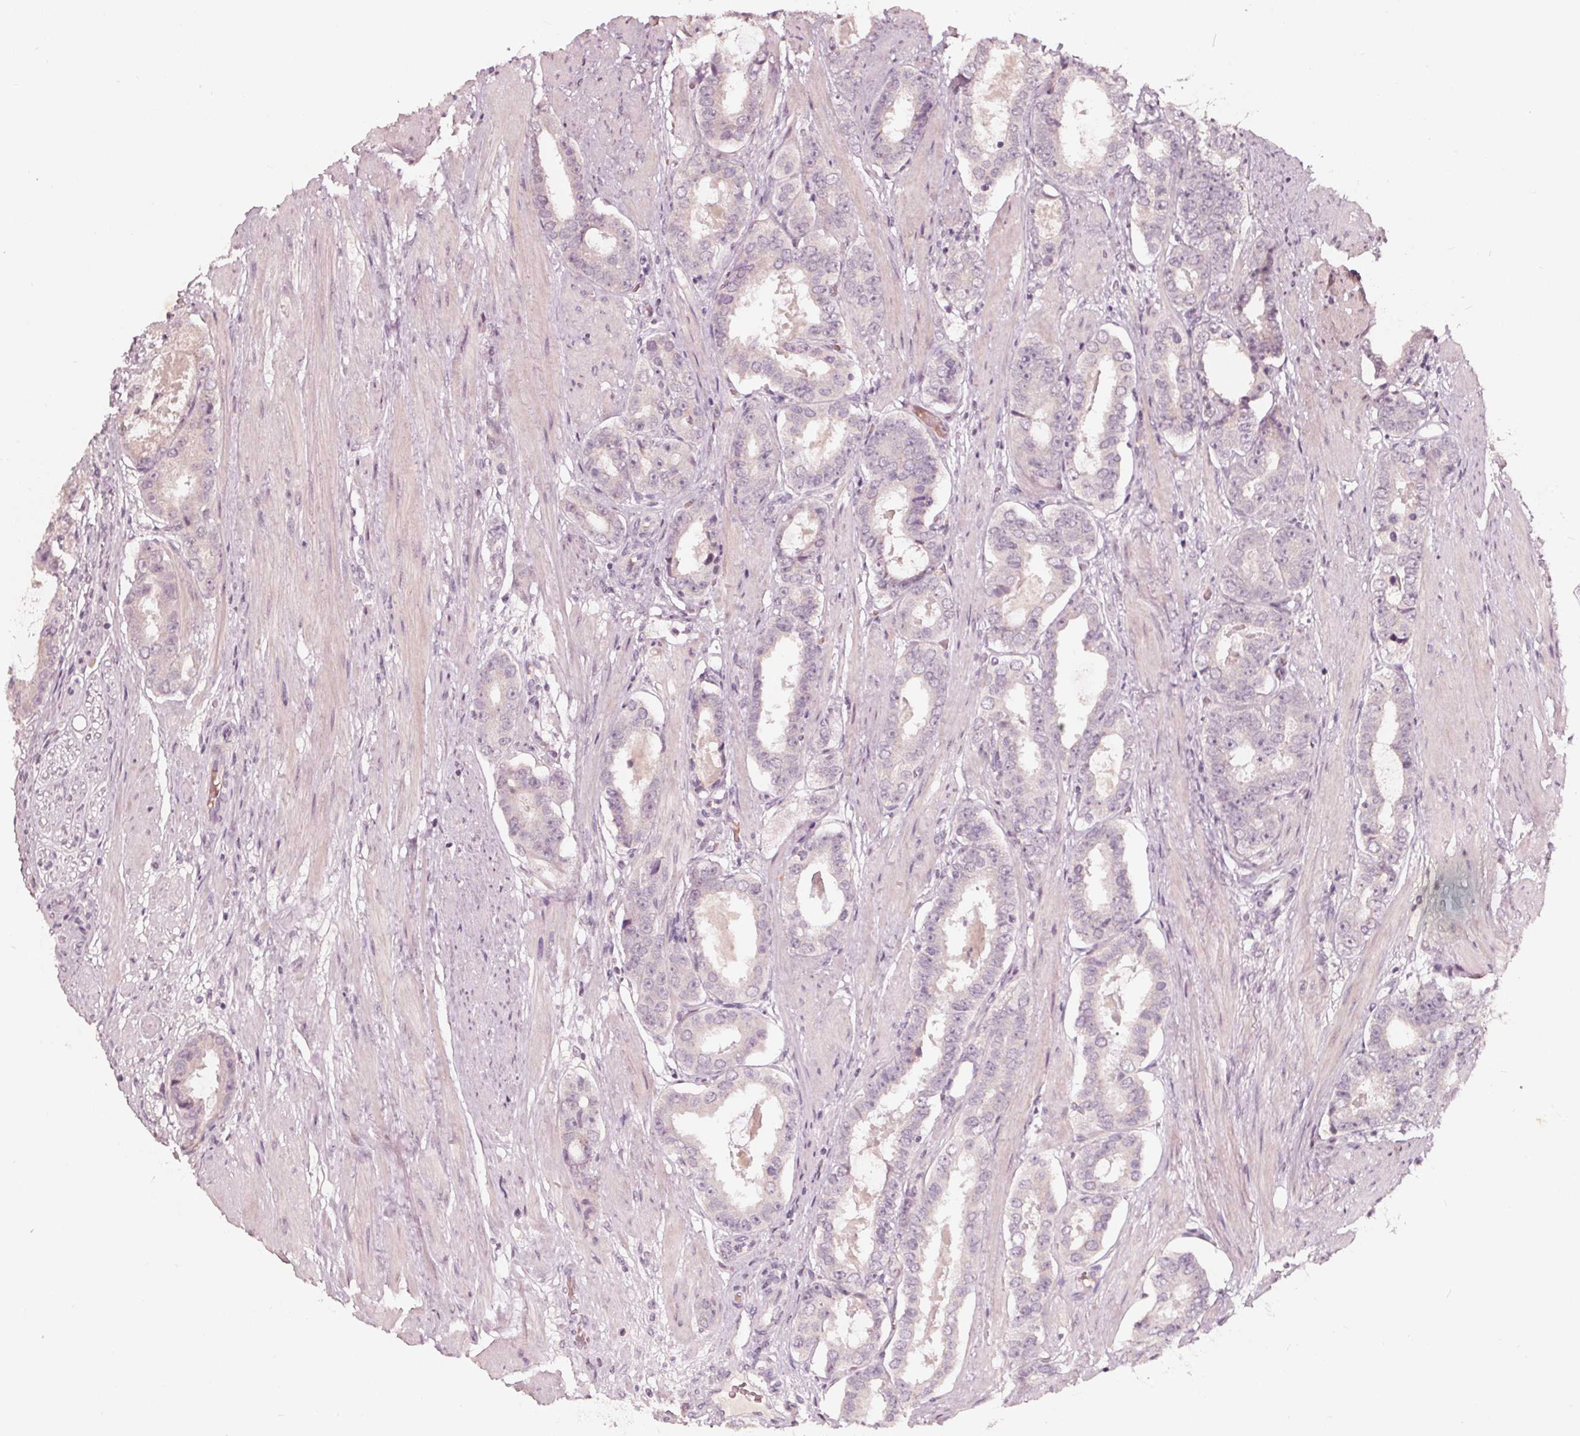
{"staining": {"intensity": "negative", "quantity": "none", "location": "none"}, "tissue": "prostate cancer", "cell_type": "Tumor cells", "image_type": "cancer", "snomed": [{"axis": "morphology", "description": "Adenocarcinoma, High grade"}, {"axis": "topography", "description": "Prostate"}], "caption": "IHC histopathology image of prostate cancer stained for a protein (brown), which displays no staining in tumor cells.", "gene": "NPC1L1", "patient": {"sex": "male", "age": 63}}